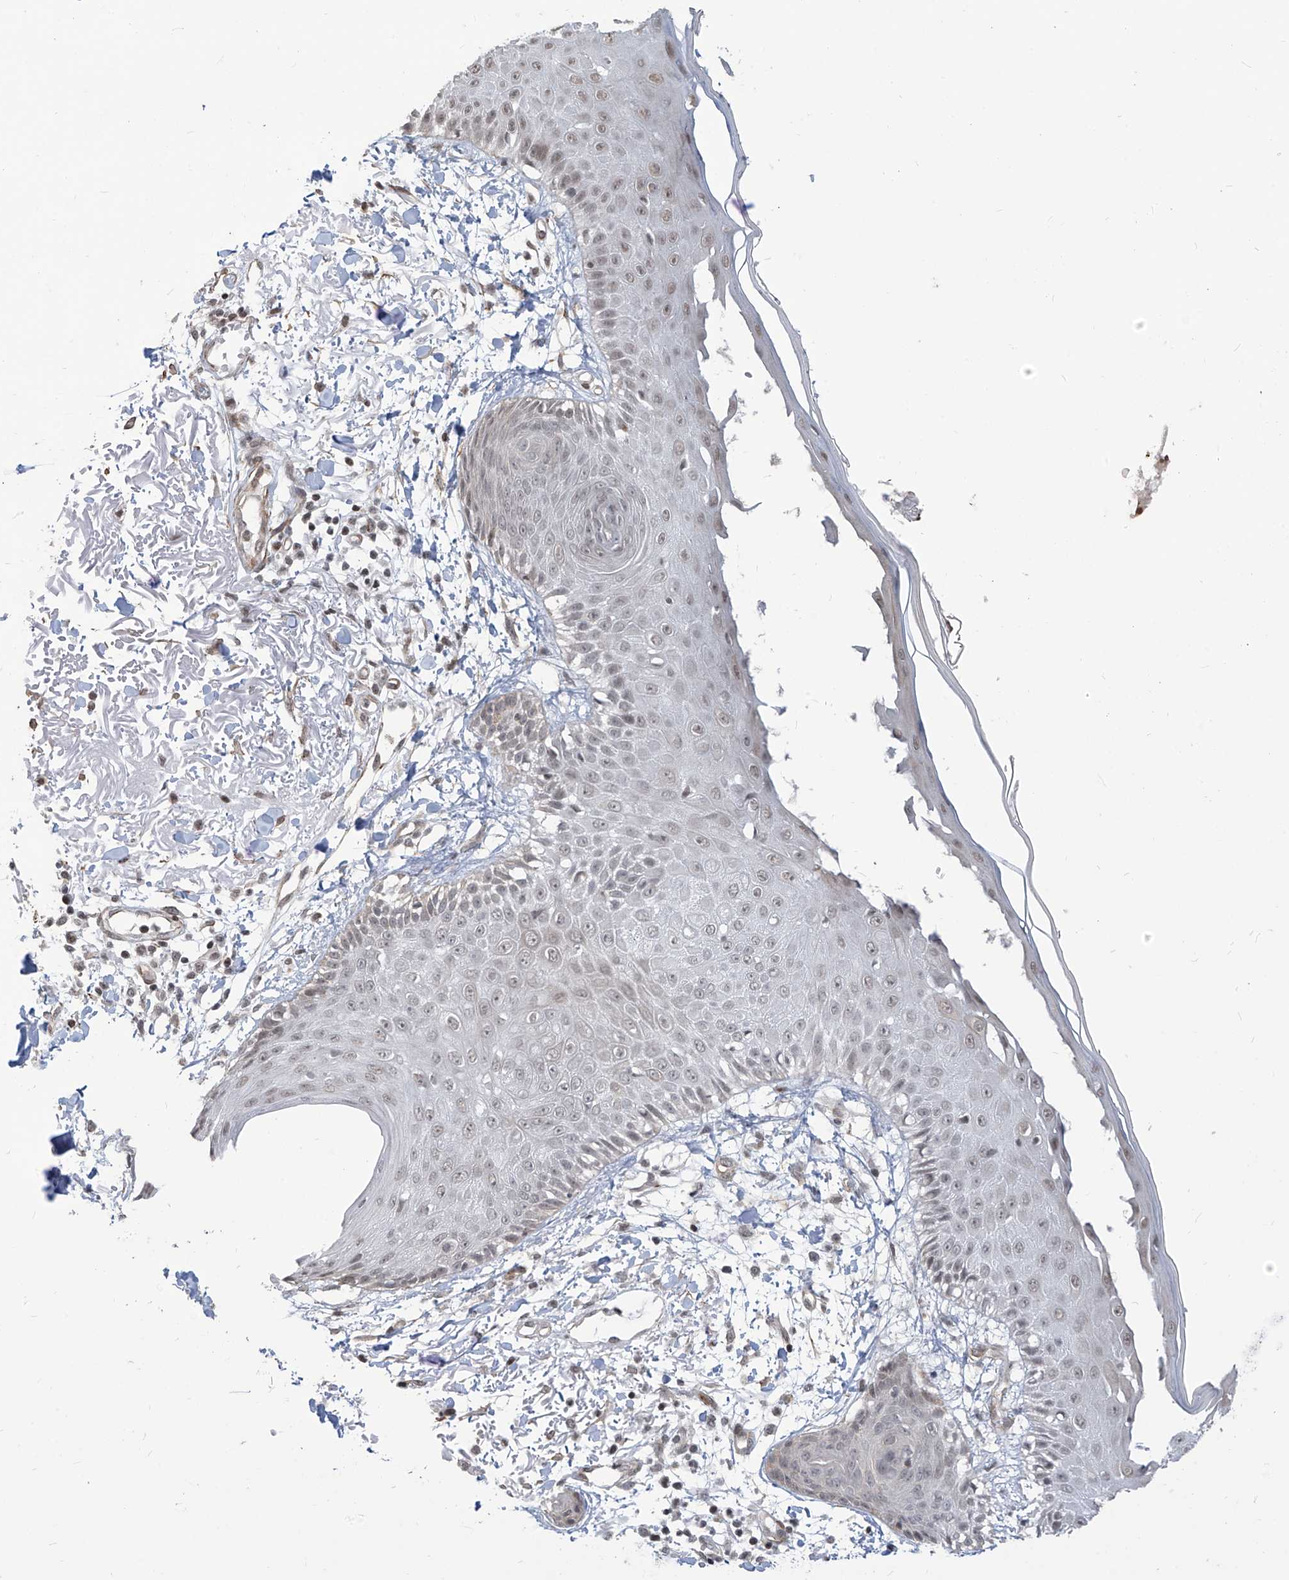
{"staining": {"intensity": "weak", "quantity": "25%-75%", "location": "cytoplasmic/membranous"}, "tissue": "skin", "cell_type": "Fibroblasts", "image_type": "normal", "snomed": [{"axis": "morphology", "description": "Normal tissue, NOS"}, {"axis": "morphology", "description": "Squamous cell carcinoma, NOS"}, {"axis": "topography", "description": "Skin"}, {"axis": "topography", "description": "Peripheral nerve tissue"}], "caption": "IHC (DAB) staining of benign human skin demonstrates weak cytoplasmic/membranous protein expression in approximately 25%-75% of fibroblasts. The protein of interest is shown in brown color, while the nuclei are stained blue.", "gene": "METAP1D", "patient": {"sex": "male", "age": 83}}